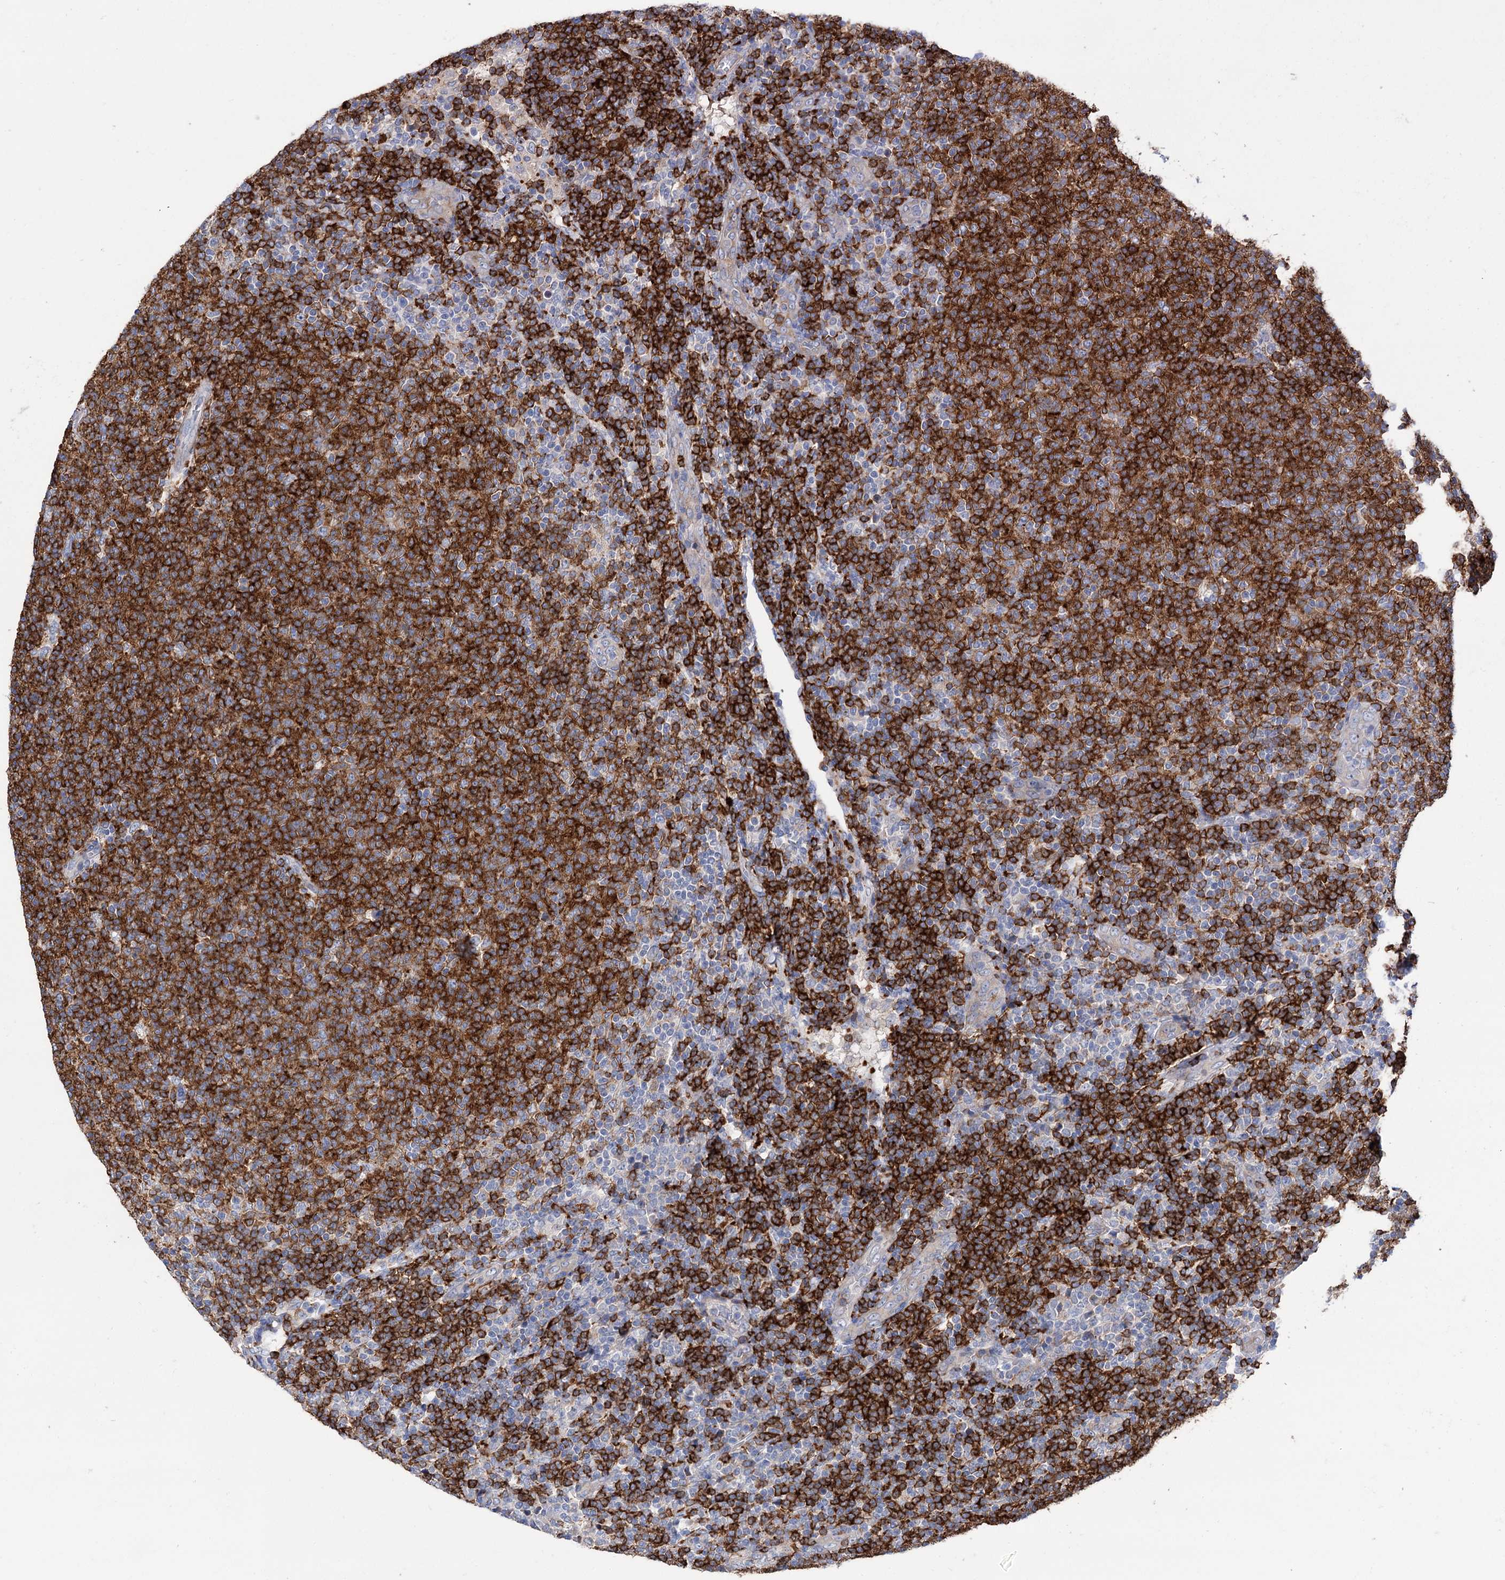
{"staining": {"intensity": "strong", "quantity": ">75%", "location": "cytoplasmic/membranous"}, "tissue": "lymphoma", "cell_type": "Tumor cells", "image_type": "cancer", "snomed": [{"axis": "morphology", "description": "Malignant lymphoma, non-Hodgkin's type, Low grade"}, {"axis": "topography", "description": "Lymph node"}], "caption": "A high amount of strong cytoplasmic/membranous positivity is present in approximately >75% of tumor cells in lymphoma tissue.", "gene": "BBS4", "patient": {"sex": "male", "age": 66}}